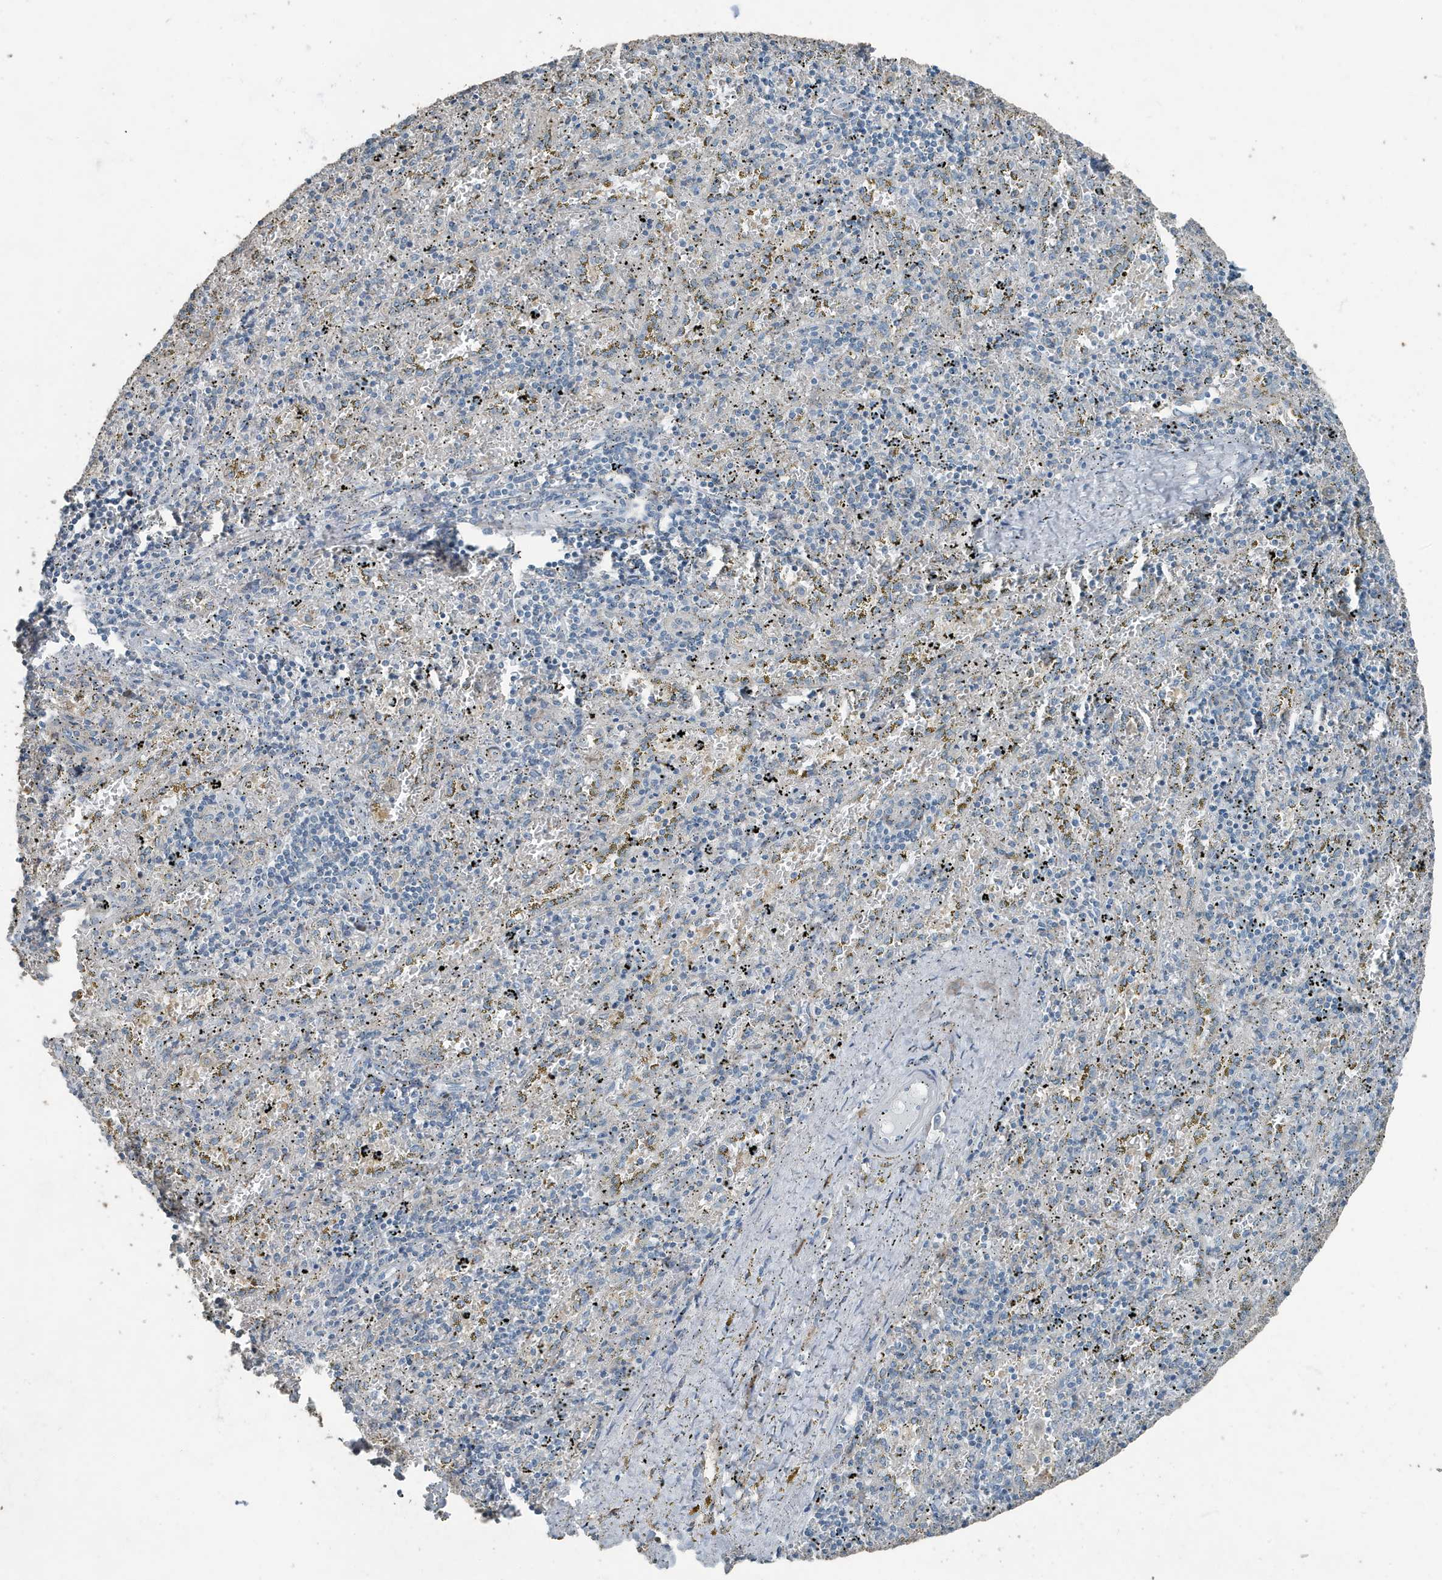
{"staining": {"intensity": "negative", "quantity": "none", "location": "none"}, "tissue": "spleen", "cell_type": "Cells in red pulp", "image_type": "normal", "snomed": [{"axis": "morphology", "description": "Normal tissue, NOS"}, {"axis": "topography", "description": "Spleen"}], "caption": "An IHC photomicrograph of benign spleen is shown. There is no staining in cells in red pulp of spleen. Brightfield microscopy of immunohistochemistry (IHC) stained with DAB (3,3'-diaminobenzidine) (brown) and hematoxylin (blue), captured at high magnification.", "gene": "FAM162A", "patient": {"sex": "male", "age": 11}}